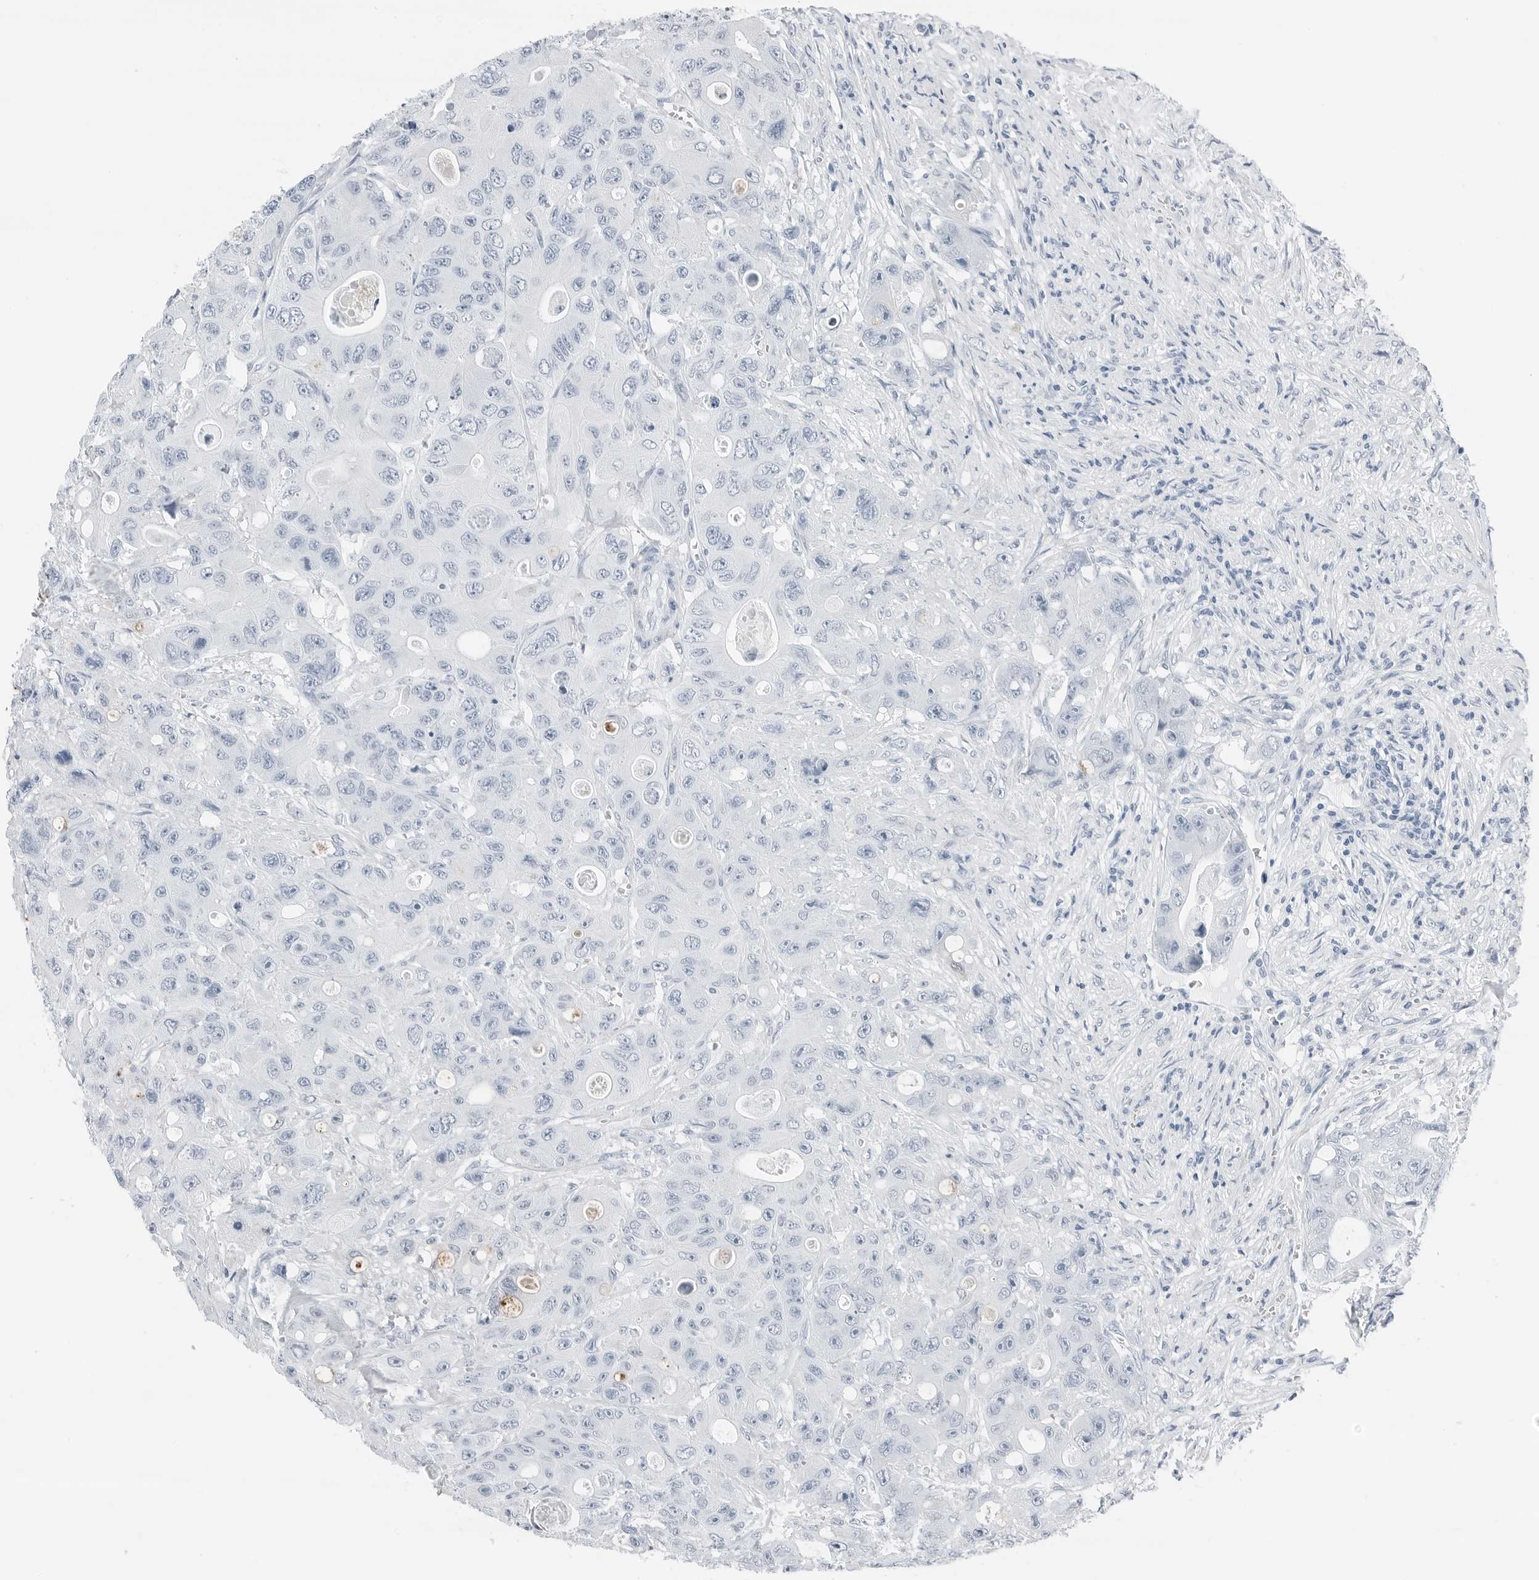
{"staining": {"intensity": "negative", "quantity": "none", "location": "none"}, "tissue": "colorectal cancer", "cell_type": "Tumor cells", "image_type": "cancer", "snomed": [{"axis": "morphology", "description": "Adenocarcinoma, NOS"}, {"axis": "topography", "description": "Colon"}], "caption": "Tumor cells are negative for brown protein staining in colorectal cancer (adenocarcinoma).", "gene": "SLPI", "patient": {"sex": "female", "age": 46}}